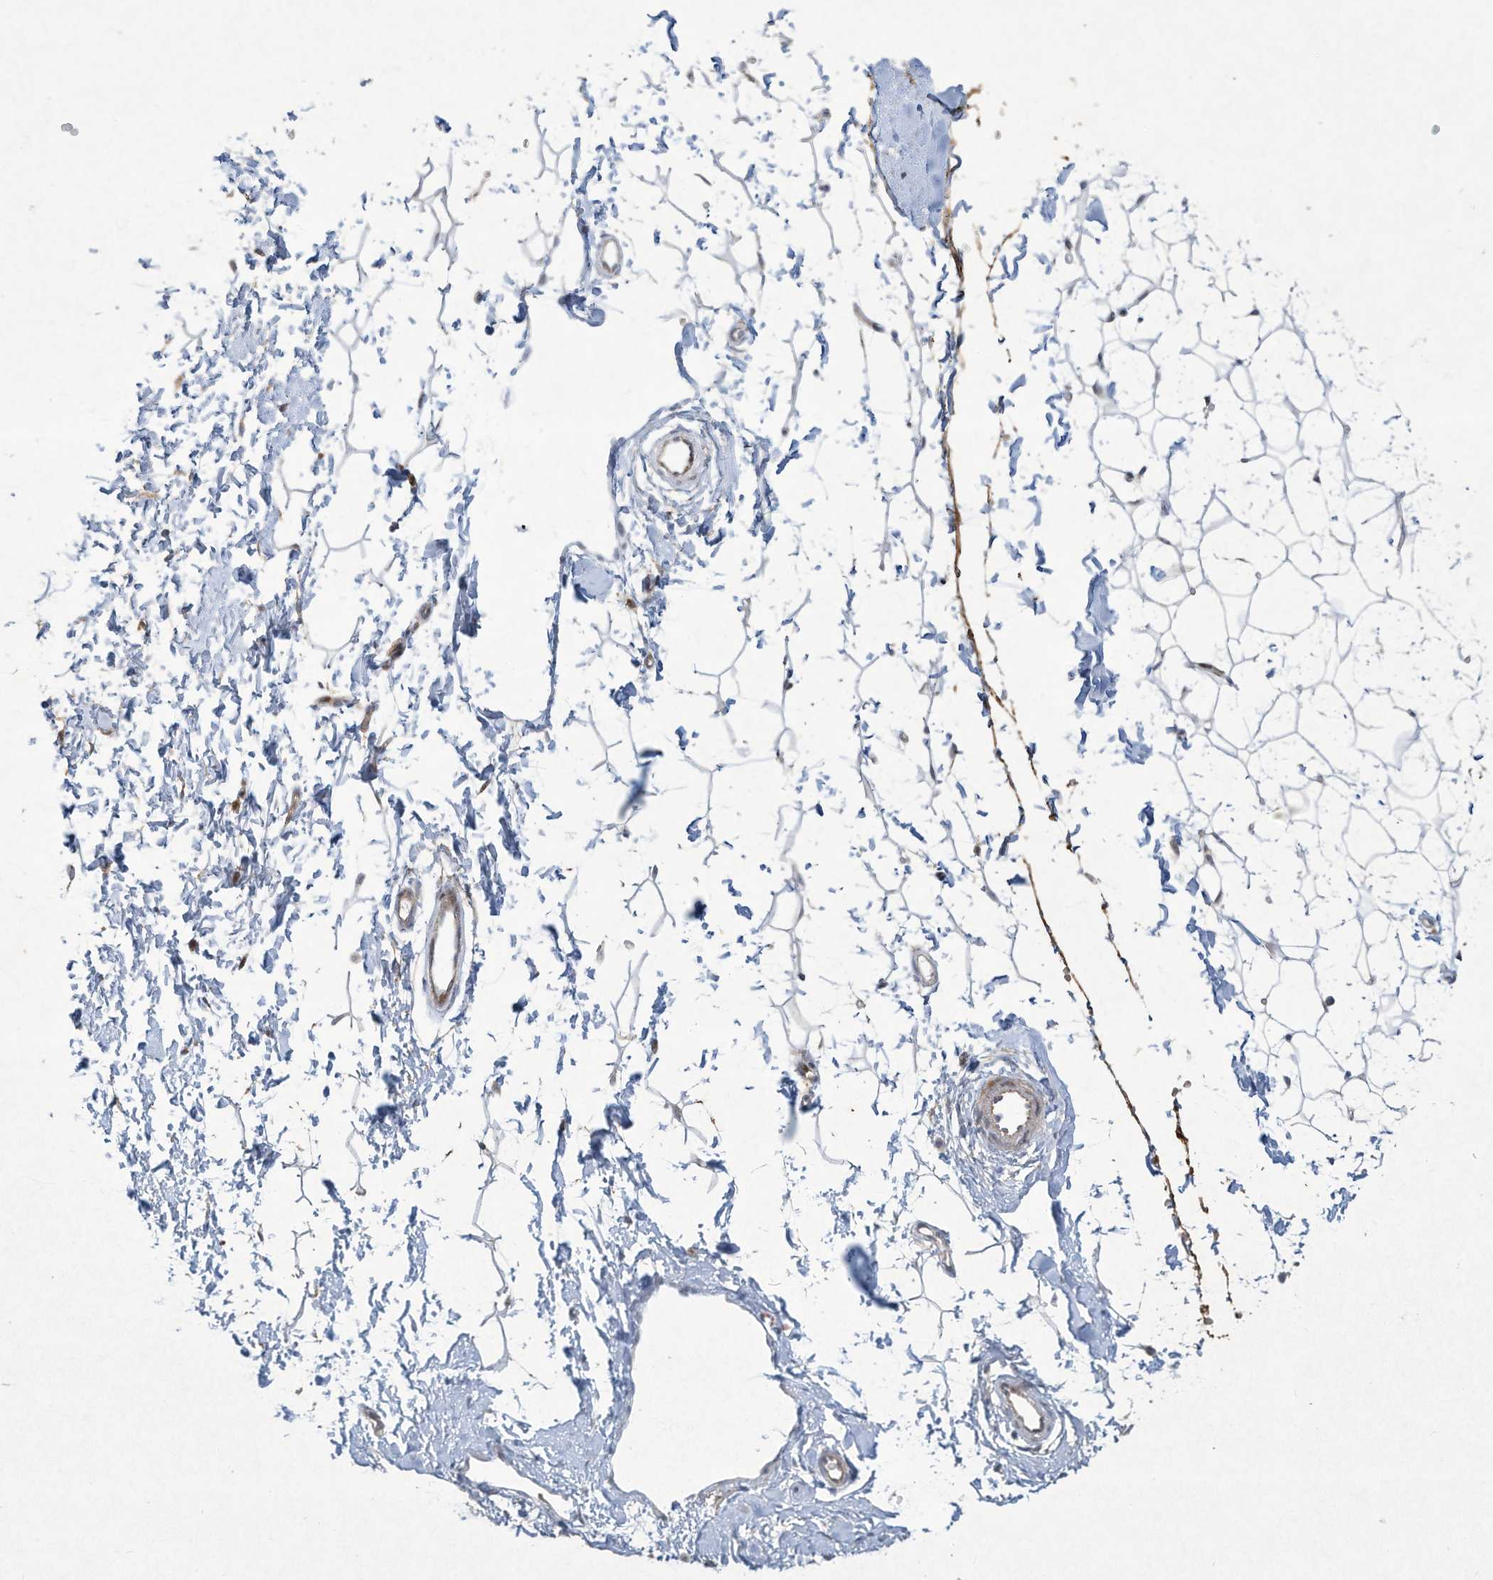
{"staining": {"intensity": "negative", "quantity": "none", "location": "none"}, "tissue": "adipose tissue", "cell_type": "Adipocytes", "image_type": "normal", "snomed": [{"axis": "morphology", "description": "Normal tissue, NOS"}, {"axis": "topography", "description": "Breast"}], "caption": "Immunohistochemistry (IHC) of normal human adipose tissue displays no positivity in adipocytes.", "gene": "PAX6", "patient": {"sex": "female", "age": 23}}